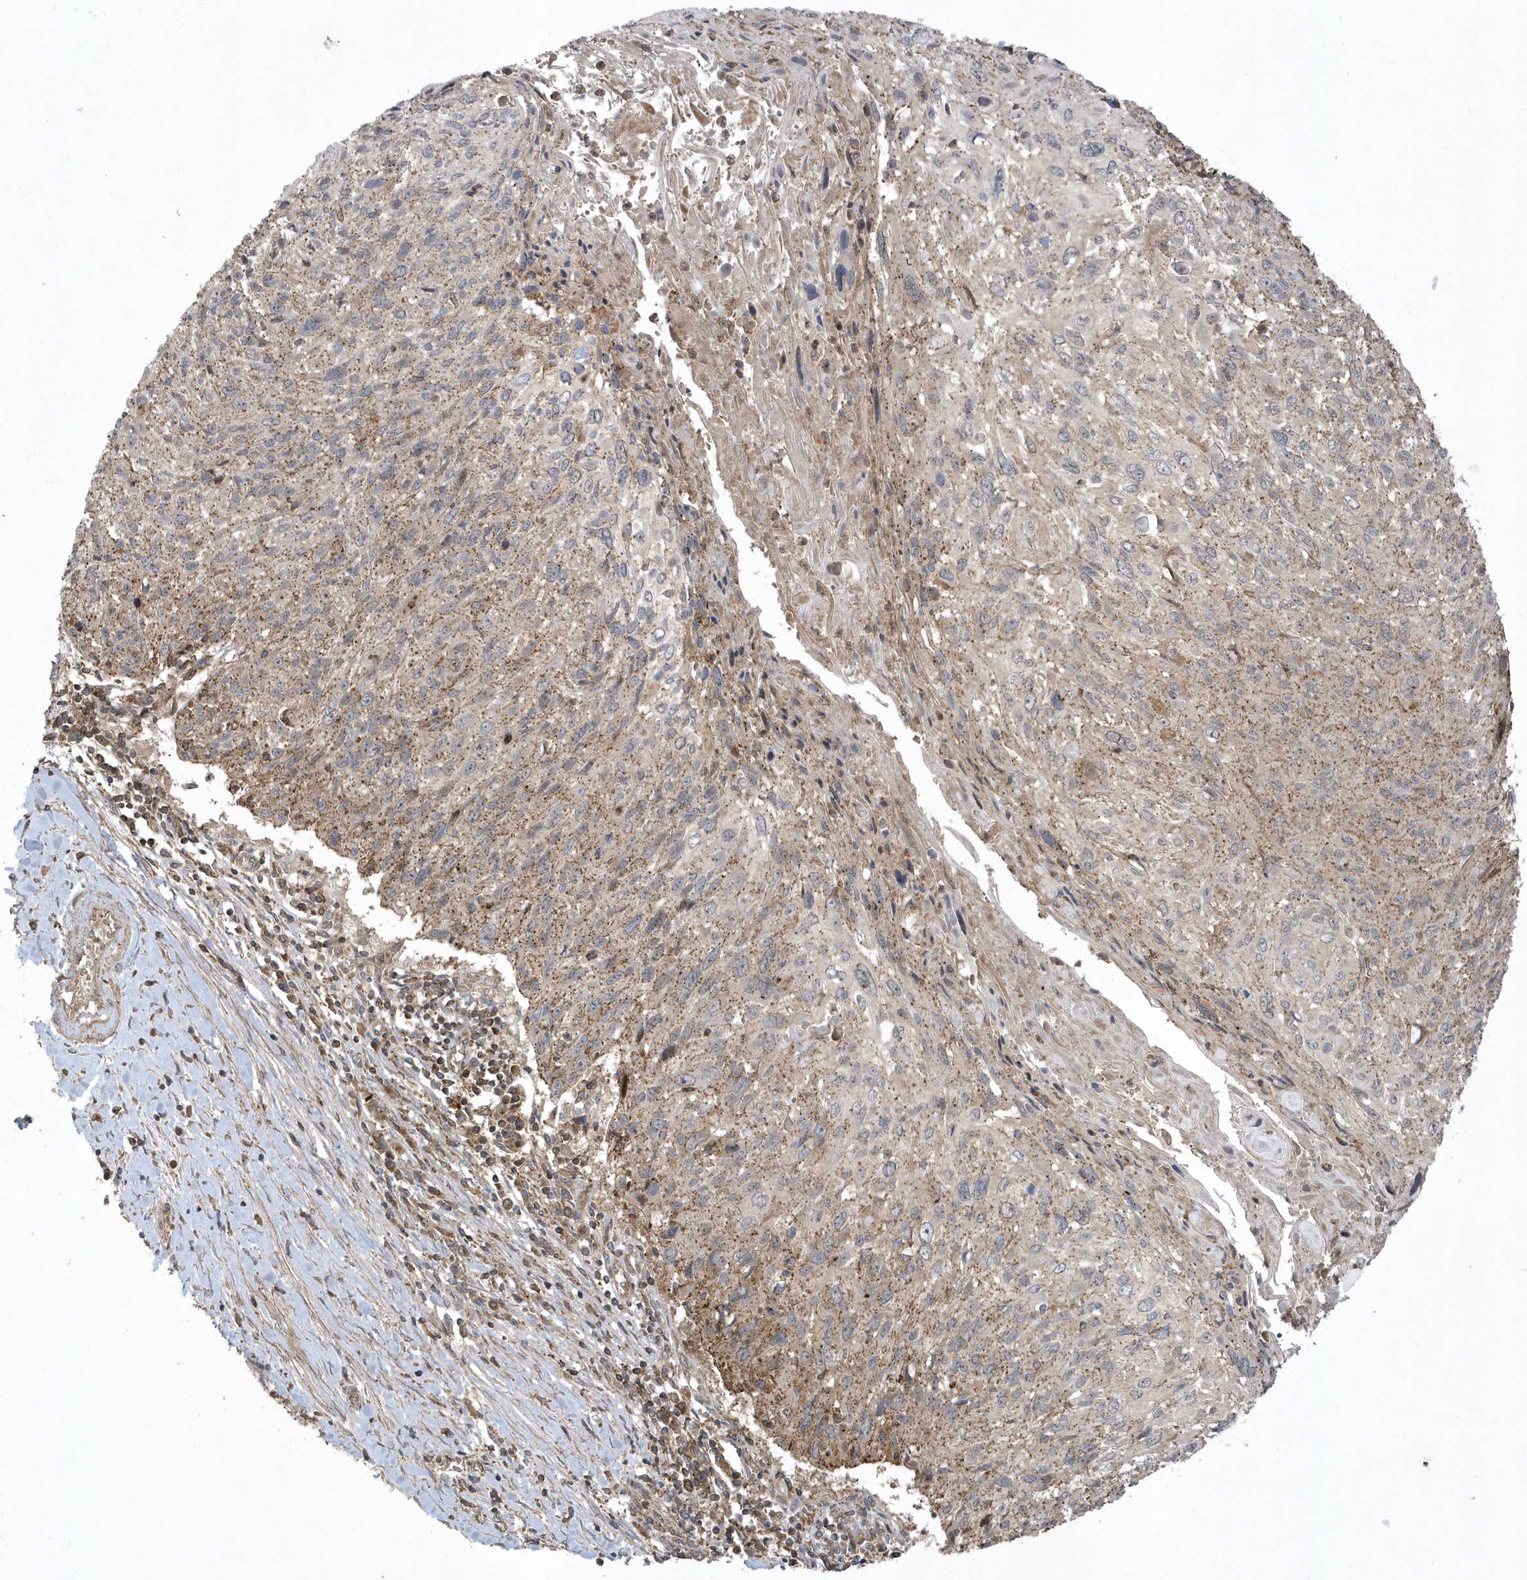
{"staining": {"intensity": "moderate", "quantity": ">75%", "location": "cytoplasmic/membranous"}, "tissue": "cervical cancer", "cell_type": "Tumor cells", "image_type": "cancer", "snomed": [{"axis": "morphology", "description": "Squamous cell carcinoma, NOS"}, {"axis": "topography", "description": "Cervix"}], "caption": "High-magnification brightfield microscopy of squamous cell carcinoma (cervical) stained with DAB (3,3'-diaminobenzidine) (brown) and counterstained with hematoxylin (blue). tumor cells exhibit moderate cytoplasmic/membranous staining is present in approximately>75% of cells.", "gene": "STAMBP", "patient": {"sex": "female", "age": 51}}